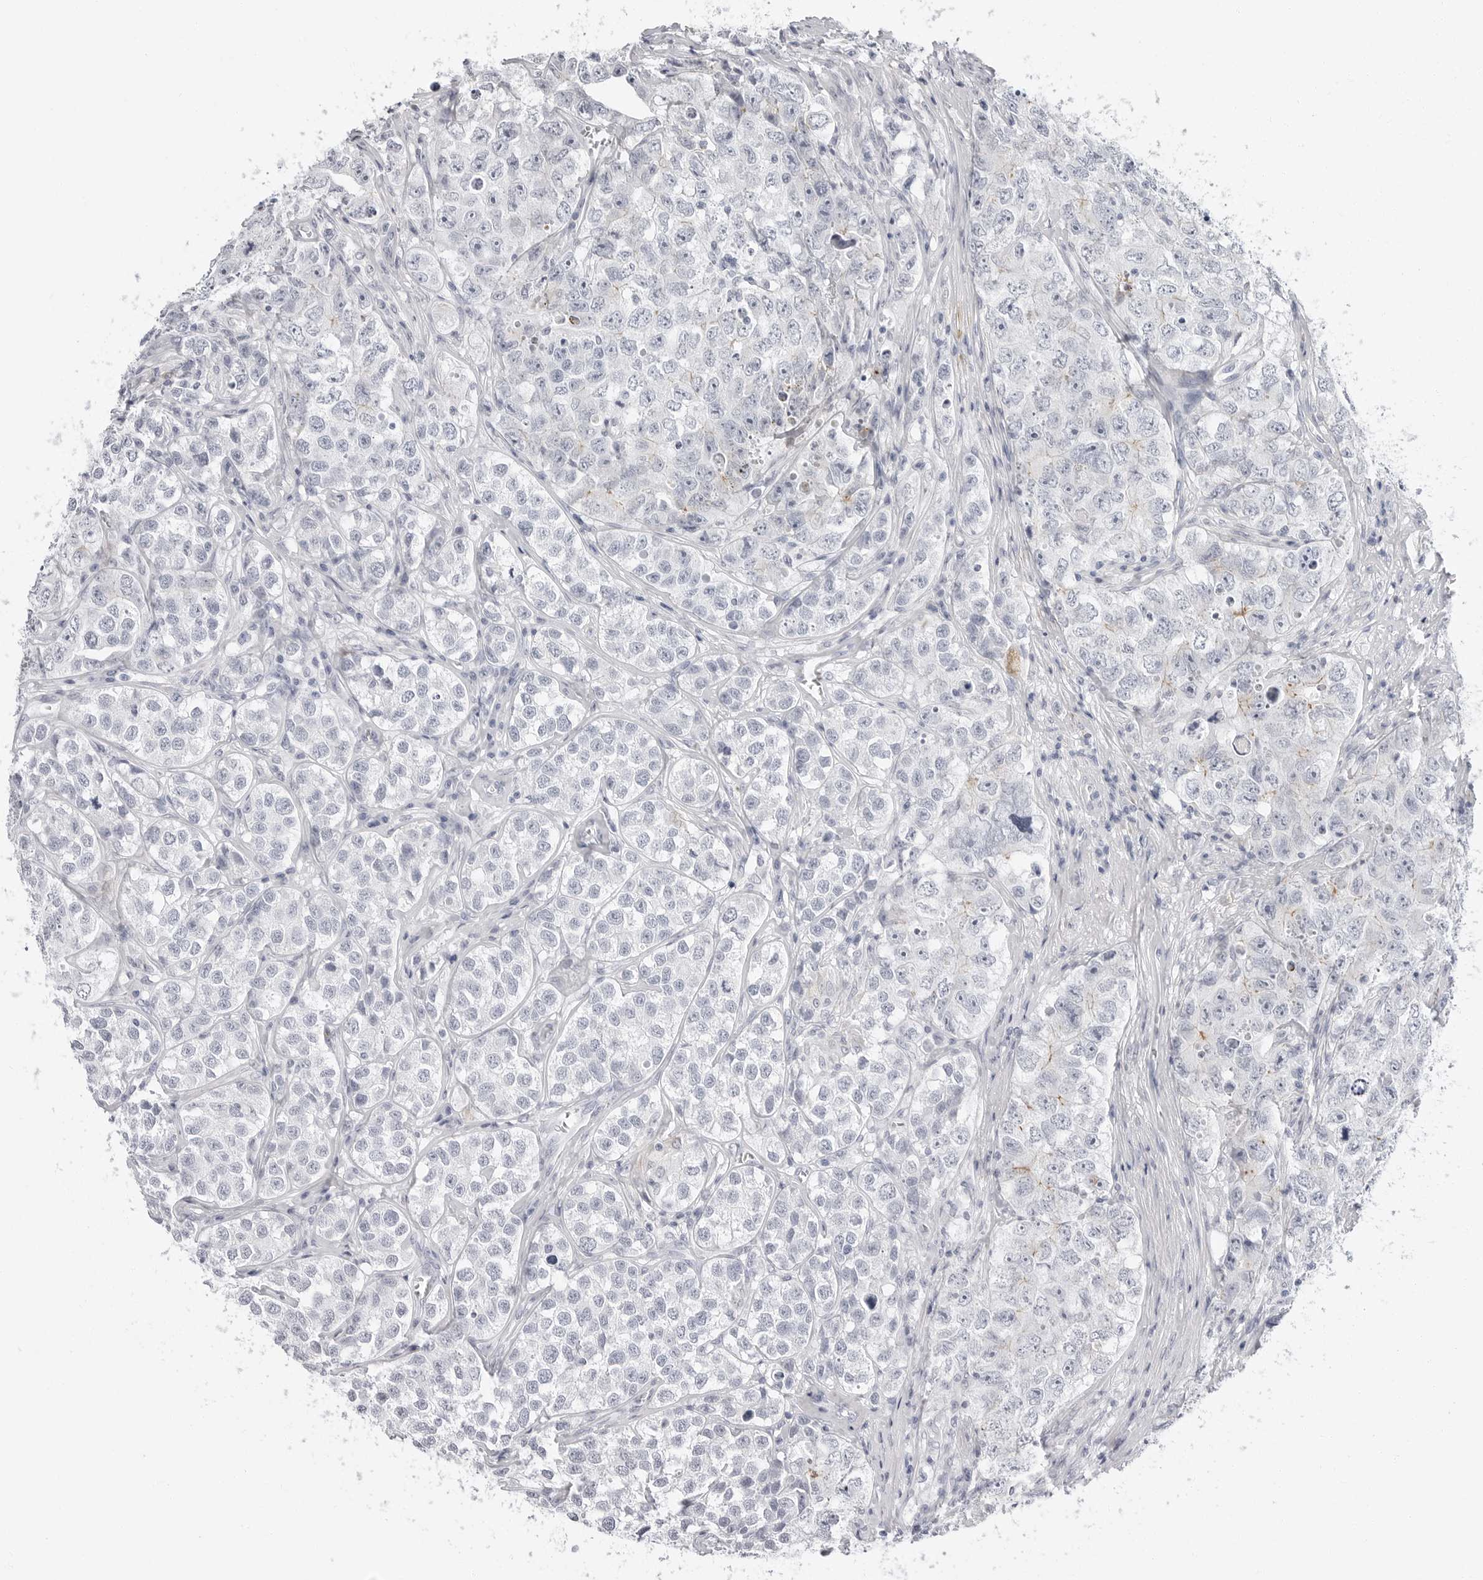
{"staining": {"intensity": "negative", "quantity": "none", "location": "none"}, "tissue": "testis cancer", "cell_type": "Tumor cells", "image_type": "cancer", "snomed": [{"axis": "morphology", "description": "Seminoma, NOS"}, {"axis": "morphology", "description": "Carcinoma, Embryonal, NOS"}, {"axis": "topography", "description": "Testis"}], "caption": "This is an IHC micrograph of human testis cancer (embryonal carcinoma). There is no staining in tumor cells.", "gene": "ERICH3", "patient": {"sex": "male", "age": 43}}